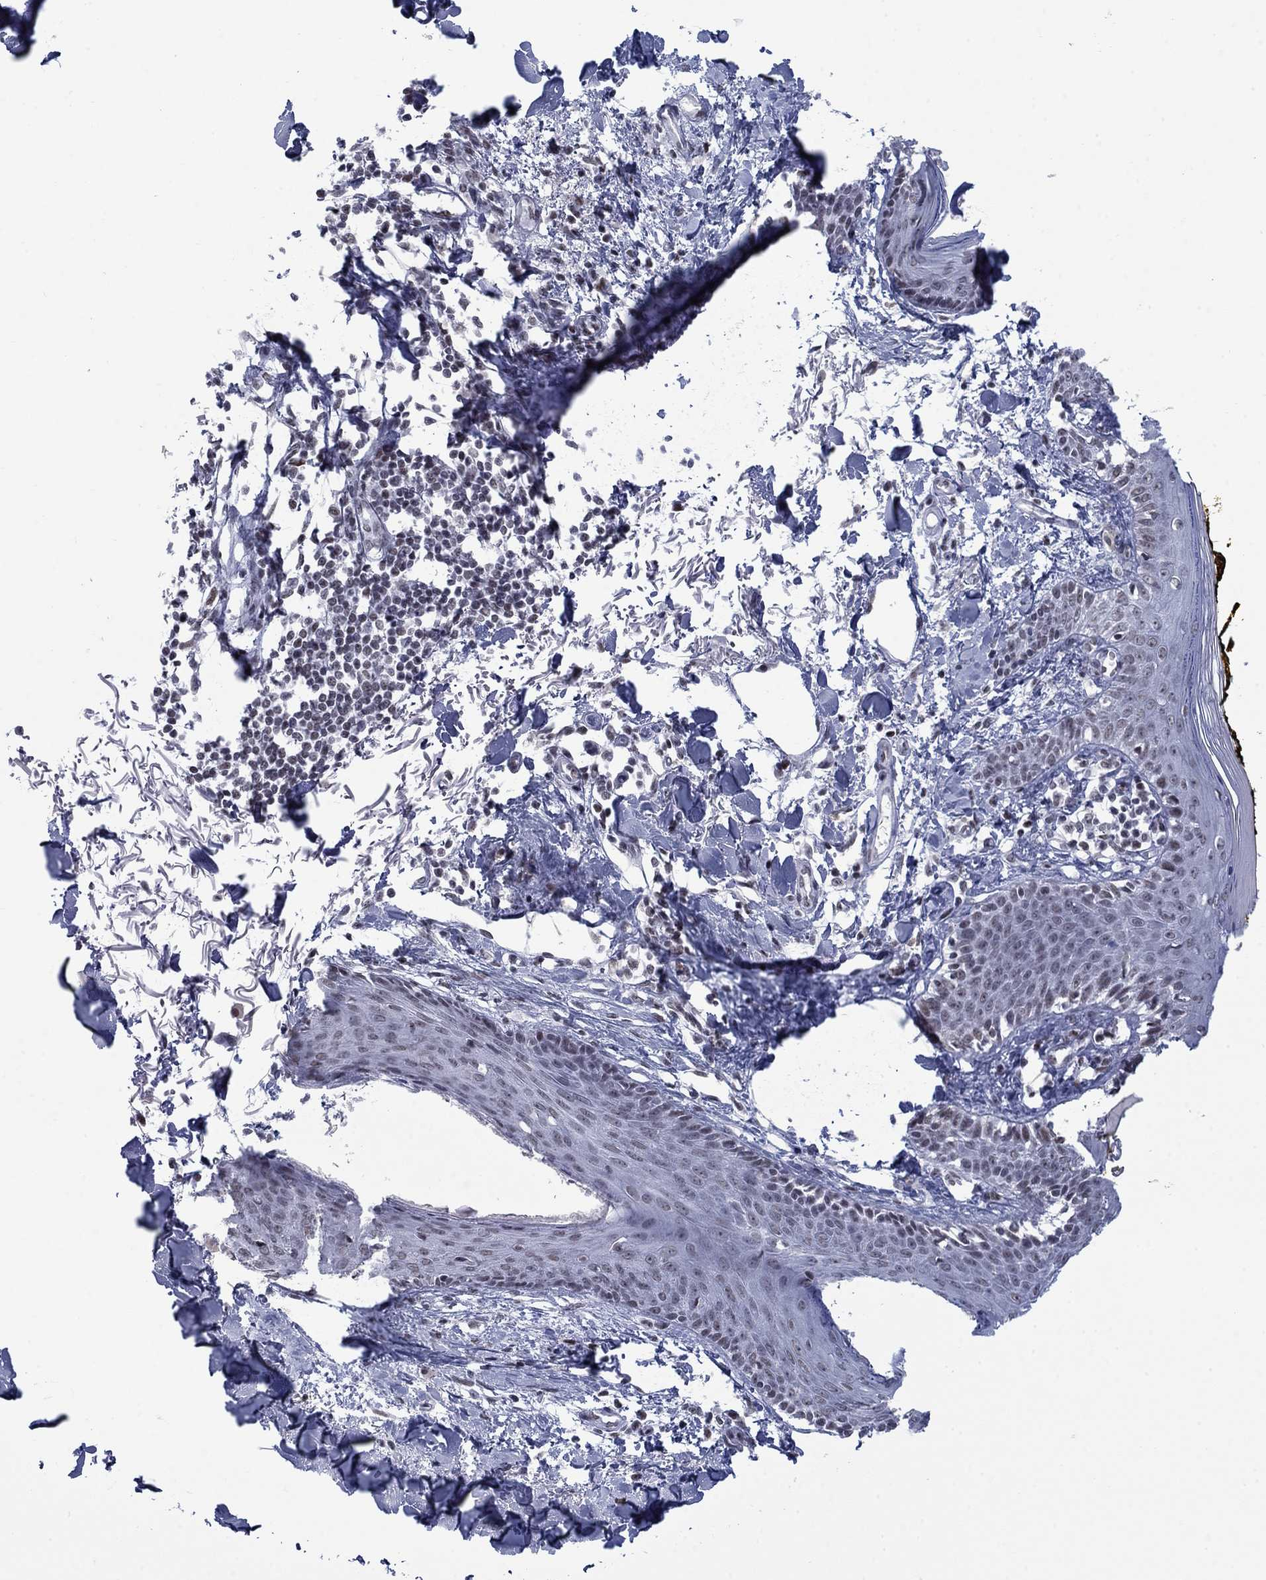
{"staining": {"intensity": "negative", "quantity": "none", "location": "none"}, "tissue": "skin", "cell_type": "Fibroblasts", "image_type": "normal", "snomed": [{"axis": "morphology", "description": "Normal tissue, NOS"}, {"axis": "topography", "description": "Skin"}], "caption": "The photomicrograph displays no significant staining in fibroblasts of skin.", "gene": "NPAS3", "patient": {"sex": "male", "age": 76}}